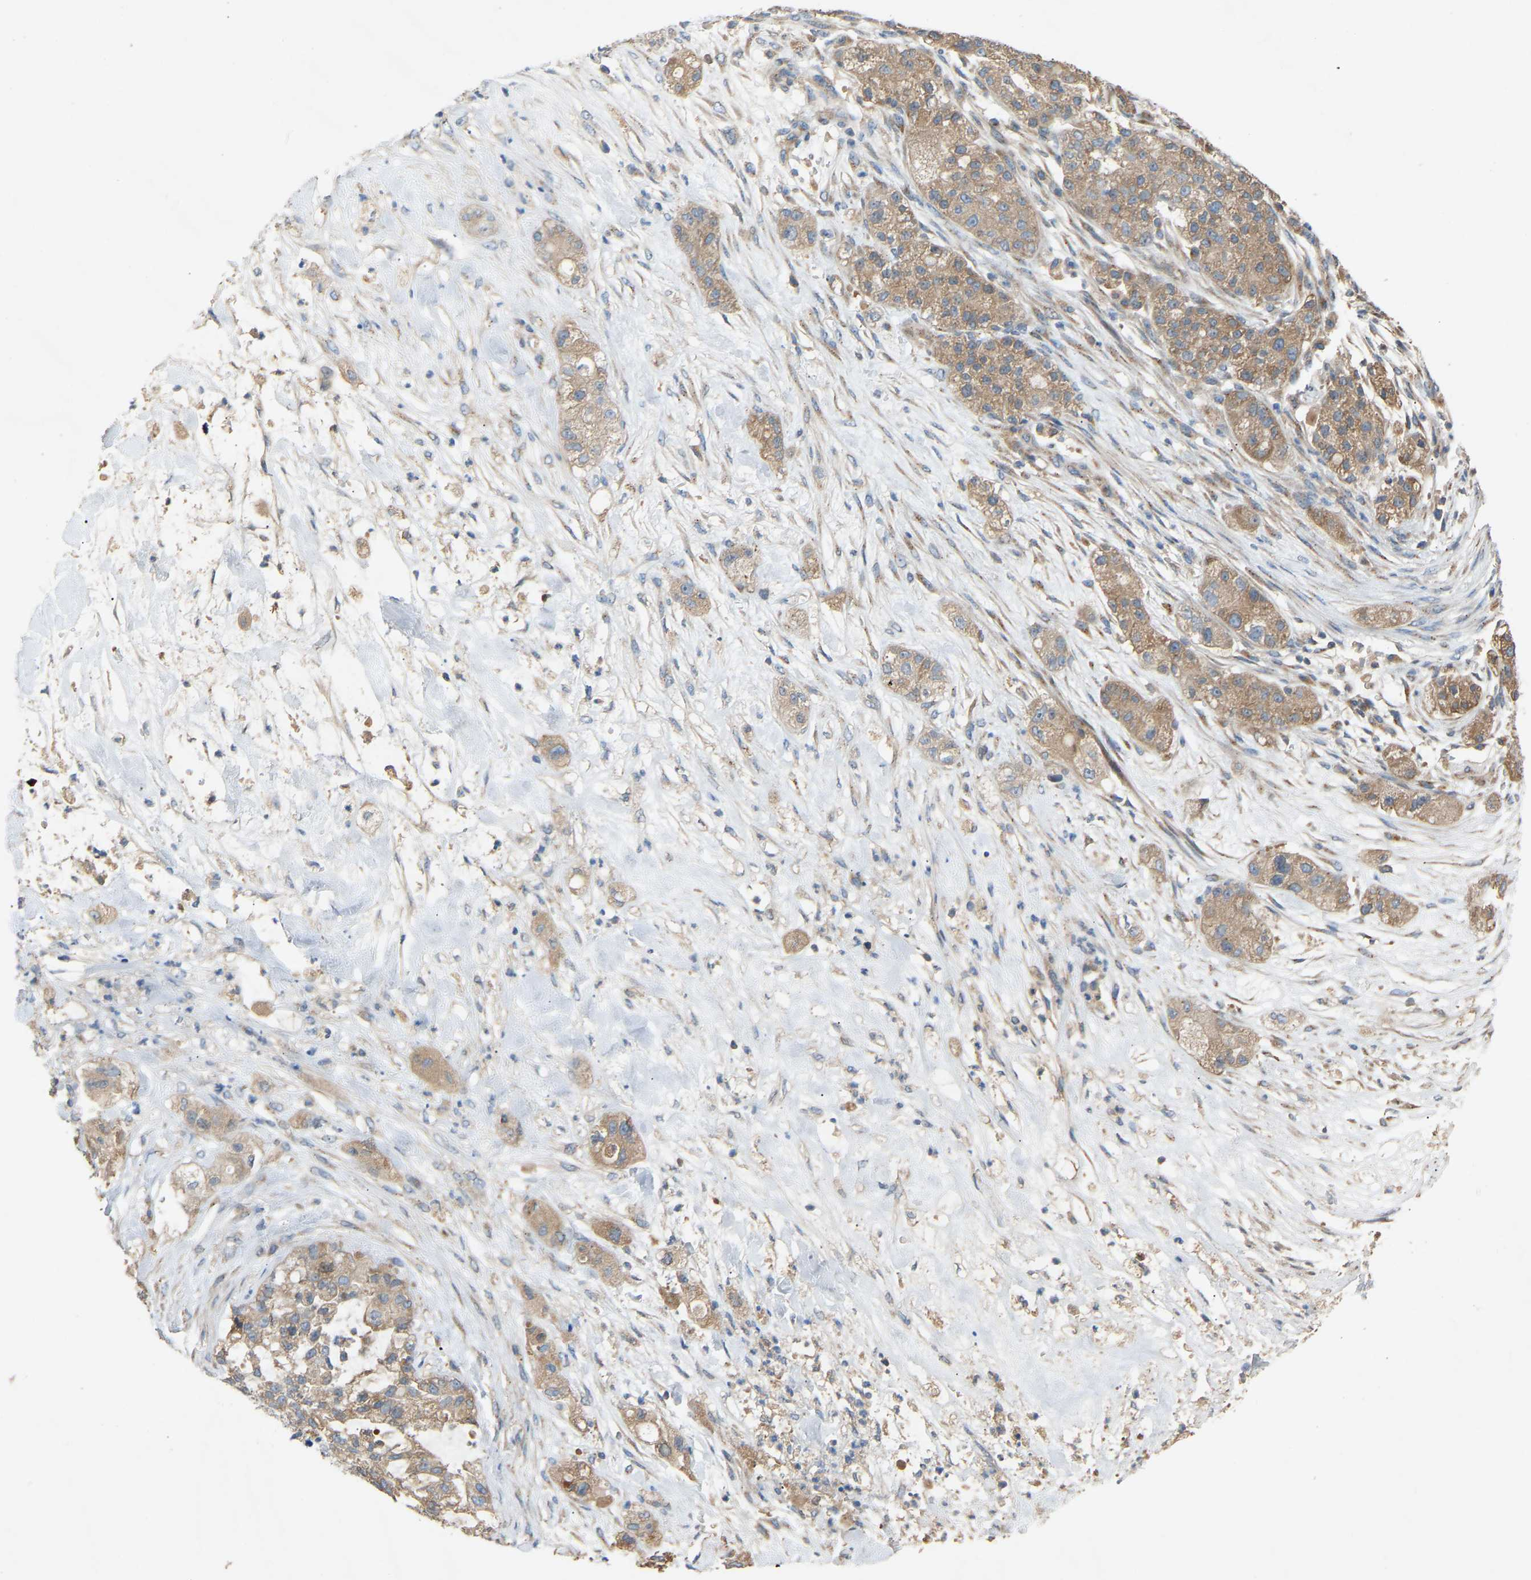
{"staining": {"intensity": "weak", "quantity": ">75%", "location": "cytoplasmic/membranous"}, "tissue": "pancreatic cancer", "cell_type": "Tumor cells", "image_type": "cancer", "snomed": [{"axis": "morphology", "description": "Adenocarcinoma, NOS"}, {"axis": "topography", "description": "Pancreas"}], "caption": "This photomicrograph exhibits immunohistochemistry staining of human pancreatic adenocarcinoma, with low weak cytoplasmic/membranous expression in about >75% of tumor cells.", "gene": "RGP1", "patient": {"sex": "female", "age": 78}}